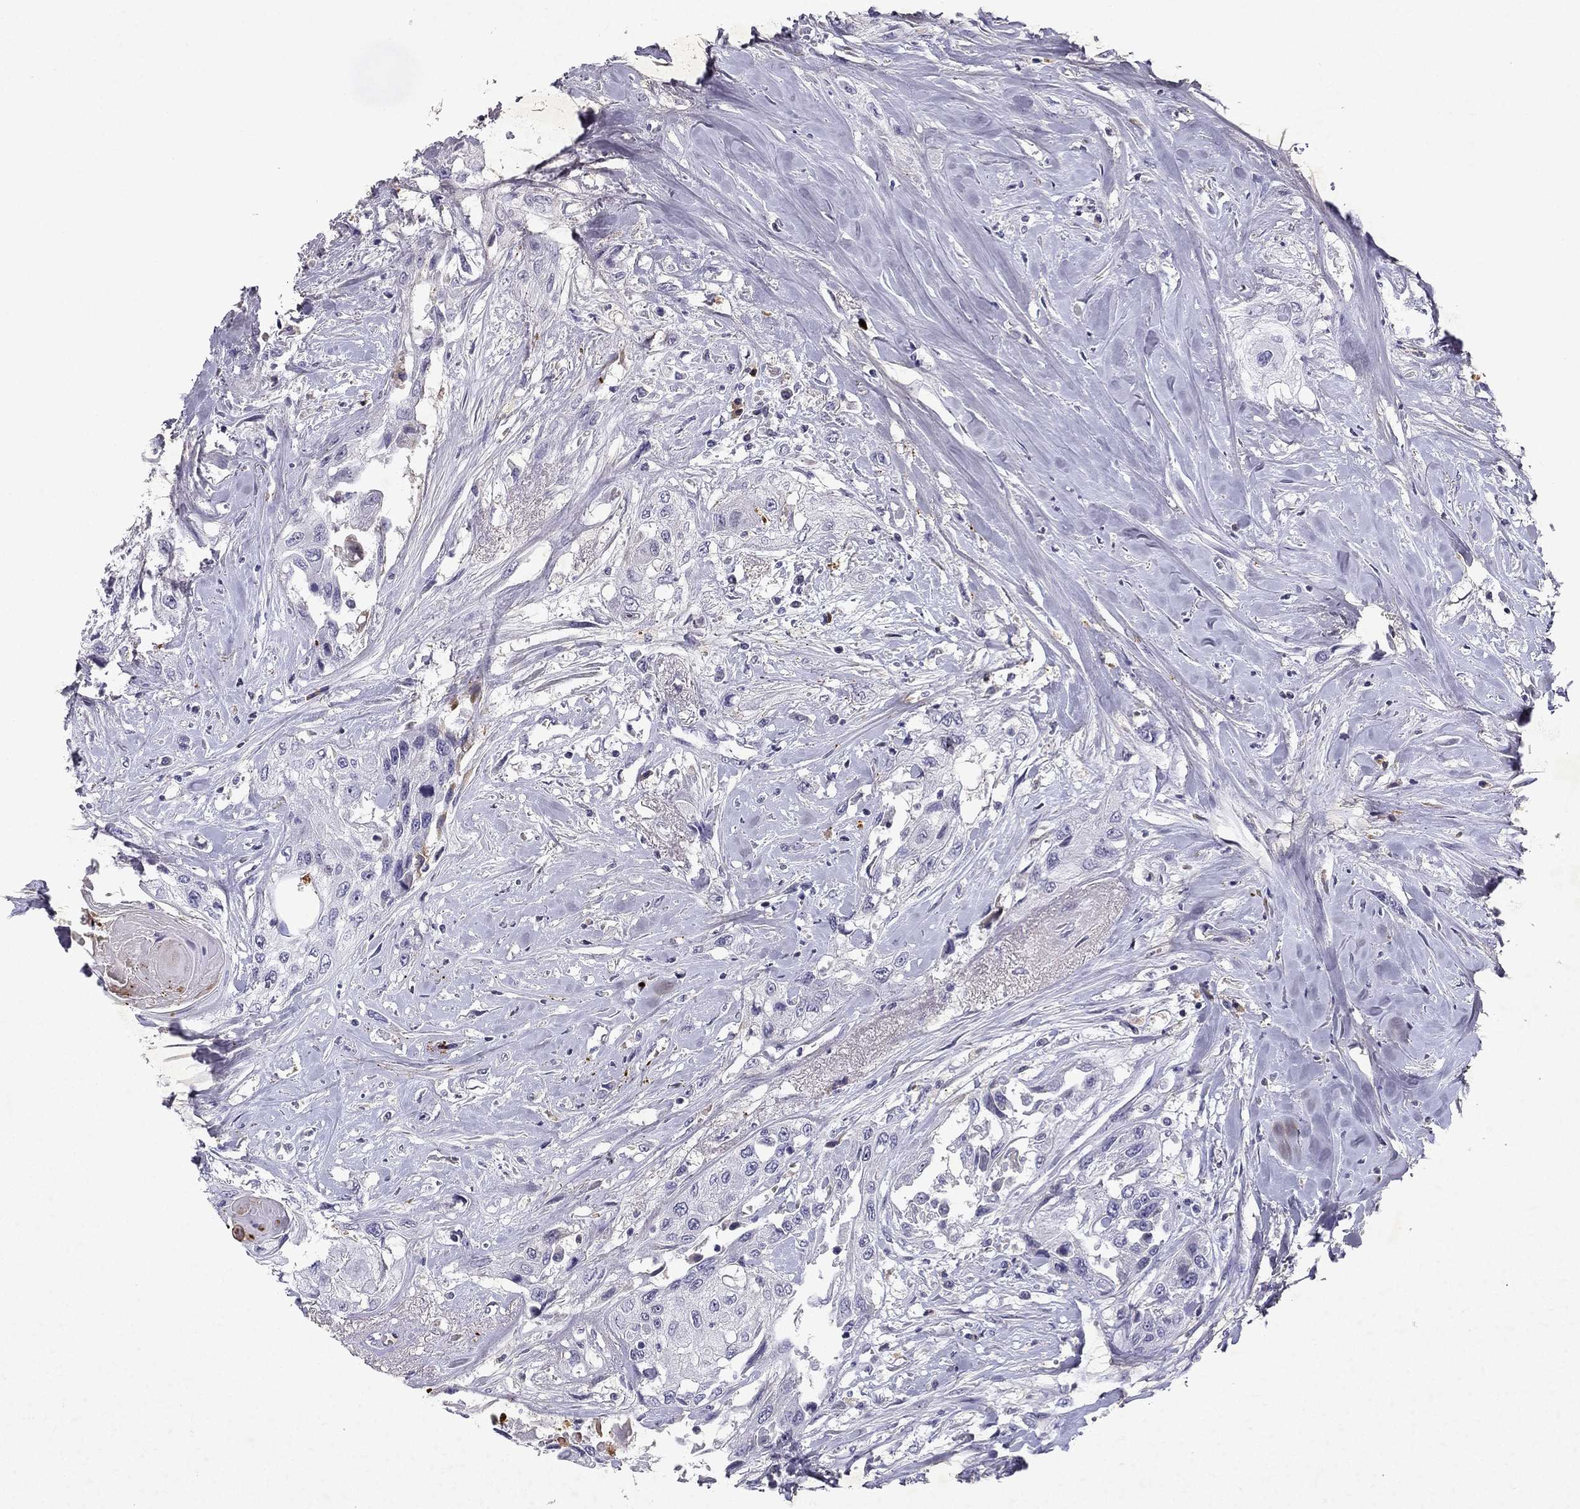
{"staining": {"intensity": "negative", "quantity": "none", "location": "none"}, "tissue": "head and neck cancer", "cell_type": "Tumor cells", "image_type": "cancer", "snomed": [{"axis": "morphology", "description": "Normal tissue, NOS"}, {"axis": "morphology", "description": "Squamous cell carcinoma, NOS"}, {"axis": "topography", "description": "Oral tissue"}, {"axis": "topography", "description": "Peripheral nerve tissue"}, {"axis": "topography", "description": "Head-Neck"}], "caption": "DAB immunohistochemical staining of human squamous cell carcinoma (head and neck) shows no significant expression in tumor cells. (DAB immunohistochemistry visualized using brightfield microscopy, high magnification).", "gene": "SLC6A4", "patient": {"sex": "female", "age": 59}}